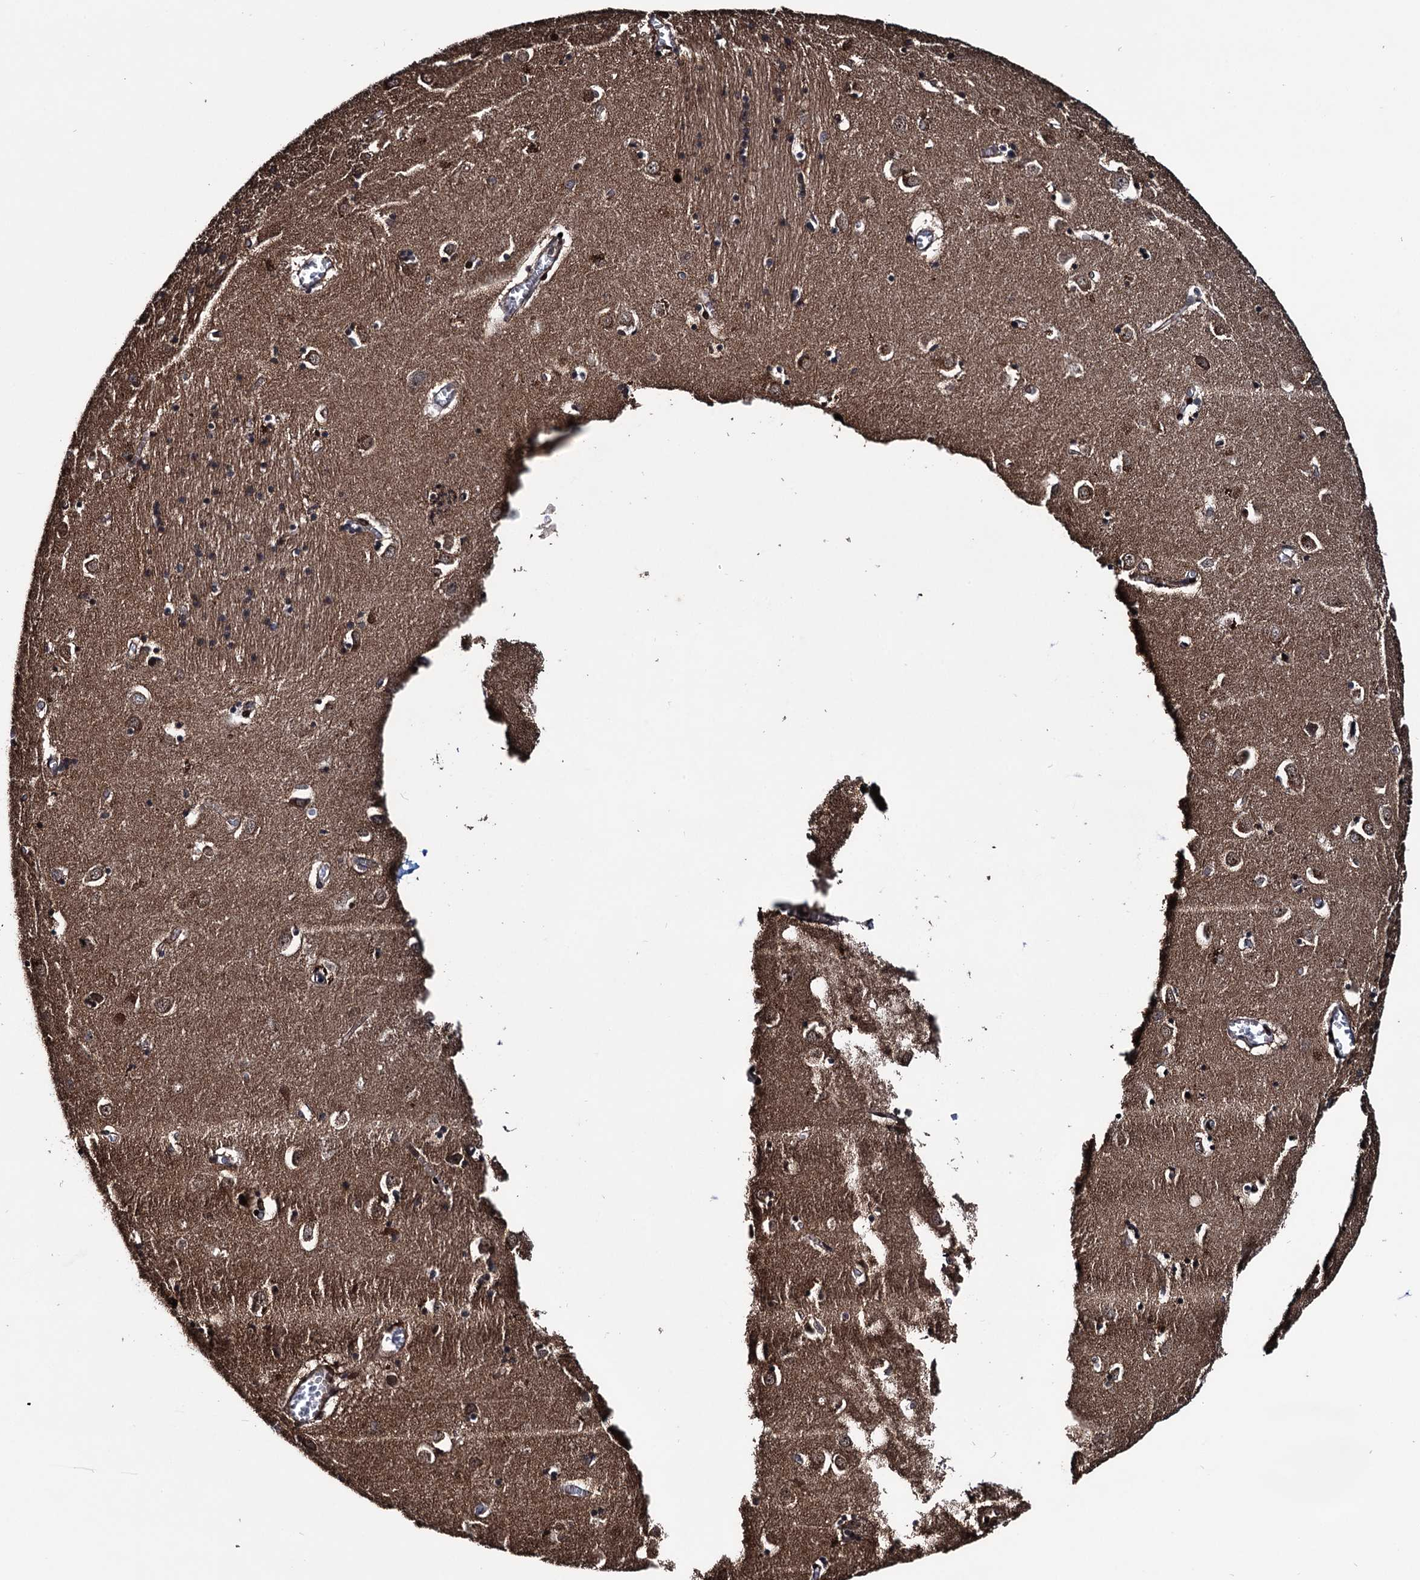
{"staining": {"intensity": "moderate", "quantity": "25%-75%", "location": "cytoplasmic/membranous"}, "tissue": "caudate", "cell_type": "Glial cells", "image_type": "normal", "snomed": [{"axis": "morphology", "description": "Normal tissue, NOS"}, {"axis": "topography", "description": "Lateral ventricle wall"}], "caption": "Unremarkable caudate shows moderate cytoplasmic/membranous expression in about 25%-75% of glial cells (brown staining indicates protein expression, while blue staining denotes nuclei)..", "gene": "EYA4", "patient": {"sex": "male", "age": 70}}